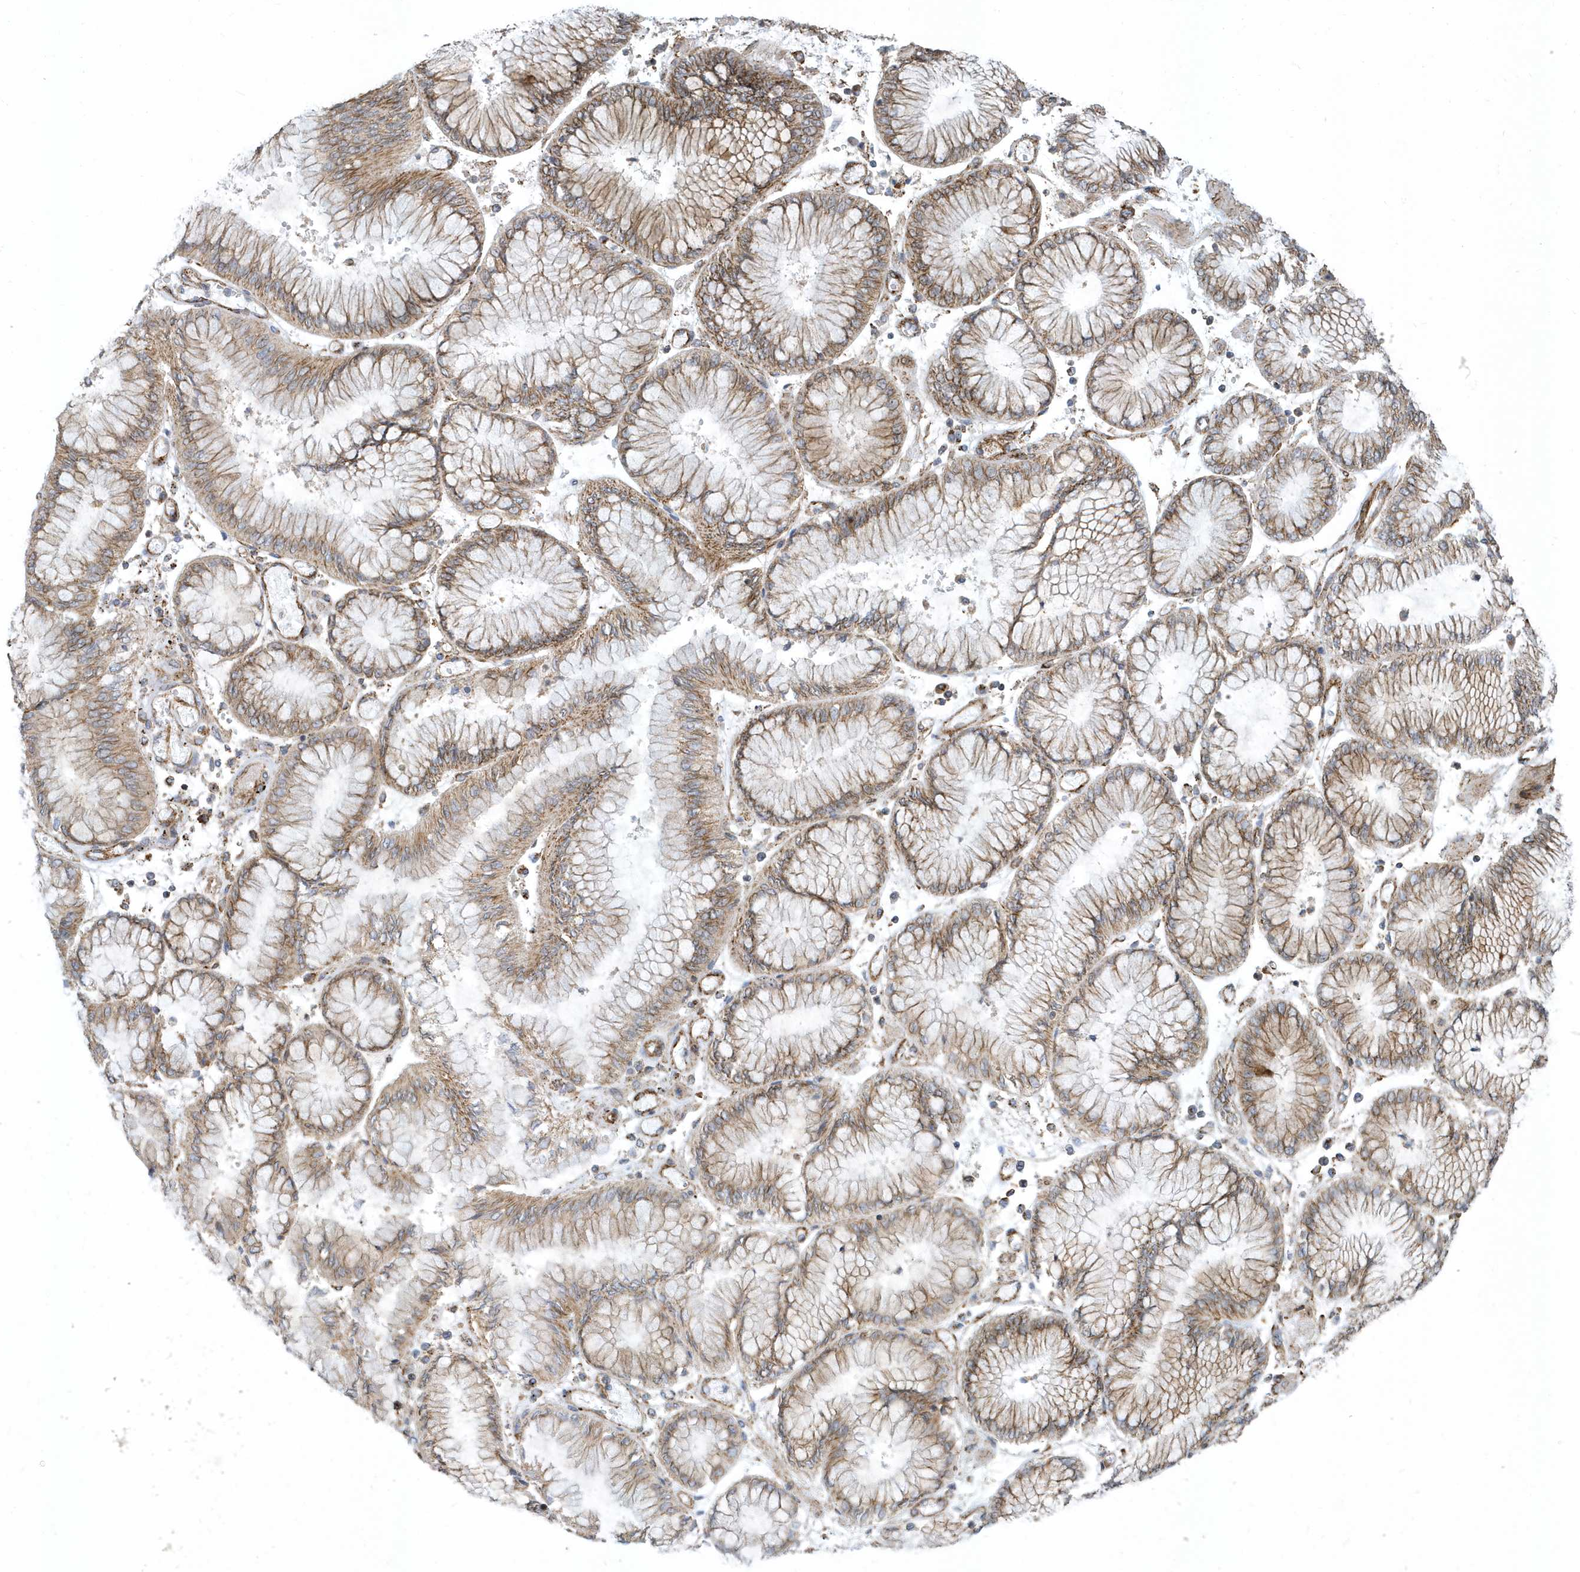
{"staining": {"intensity": "moderate", "quantity": ">75%", "location": "cytoplasmic/membranous"}, "tissue": "stomach cancer", "cell_type": "Tumor cells", "image_type": "cancer", "snomed": [{"axis": "morphology", "description": "Adenocarcinoma, NOS"}, {"axis": "topography", "description": "Stomach"}], "caption": "Stomach cancer tissue reveals moderate cytoplasmic/membranous expression in about >75% of tumor cells", "gene": "HRH4", "patient": {"sex": "male", "age": 76}}